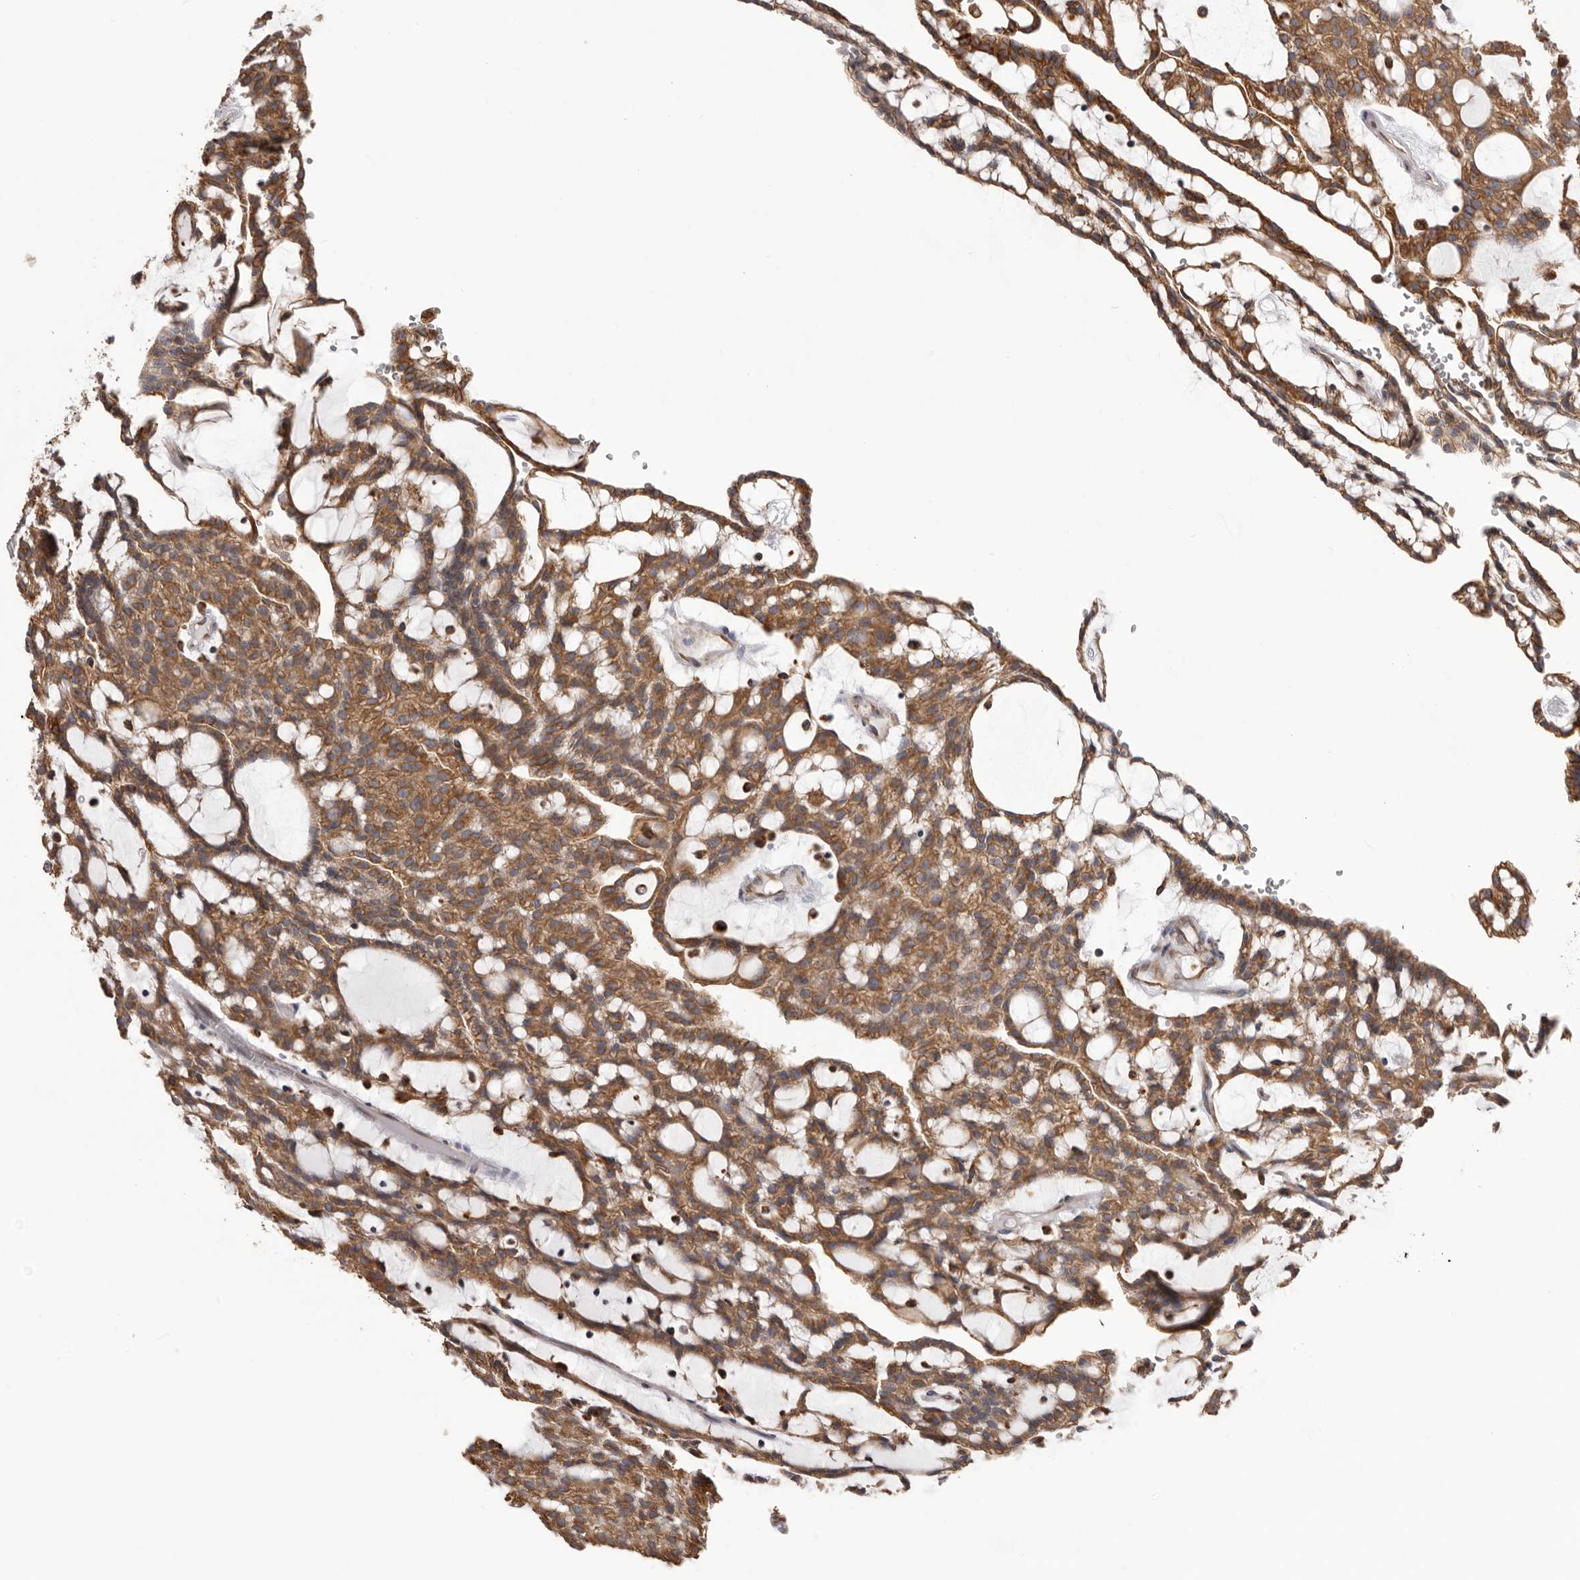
{"staining": {"intensity": "moderate", "quantity": ">75%", "location": "cytoplasmic/membranous"}, "tissue": "renal cancer", "cell_type": "Tumor cells", "image_type": "cancer", "snomed": [{"axis": "morphology", "description": "Adenocarcinoma, NOS"}, {"axis": "topography", "description": "Kidney"}], "caption": "High-magnification brightfield microscopy of renal cancer stained with DAB (brown) and counterstained with hematoxylin (blue). tumor cells exhibit moderate cytoplasmic/membranous staining is seen in approximately>75% of cells. The staining is performed using DAB brown chromogen to label protein expression. The nuclei are counter-stained blue using hematoxylin.", "gene": "QRSL1", "patient": {"sex": "male", "age": 63}}